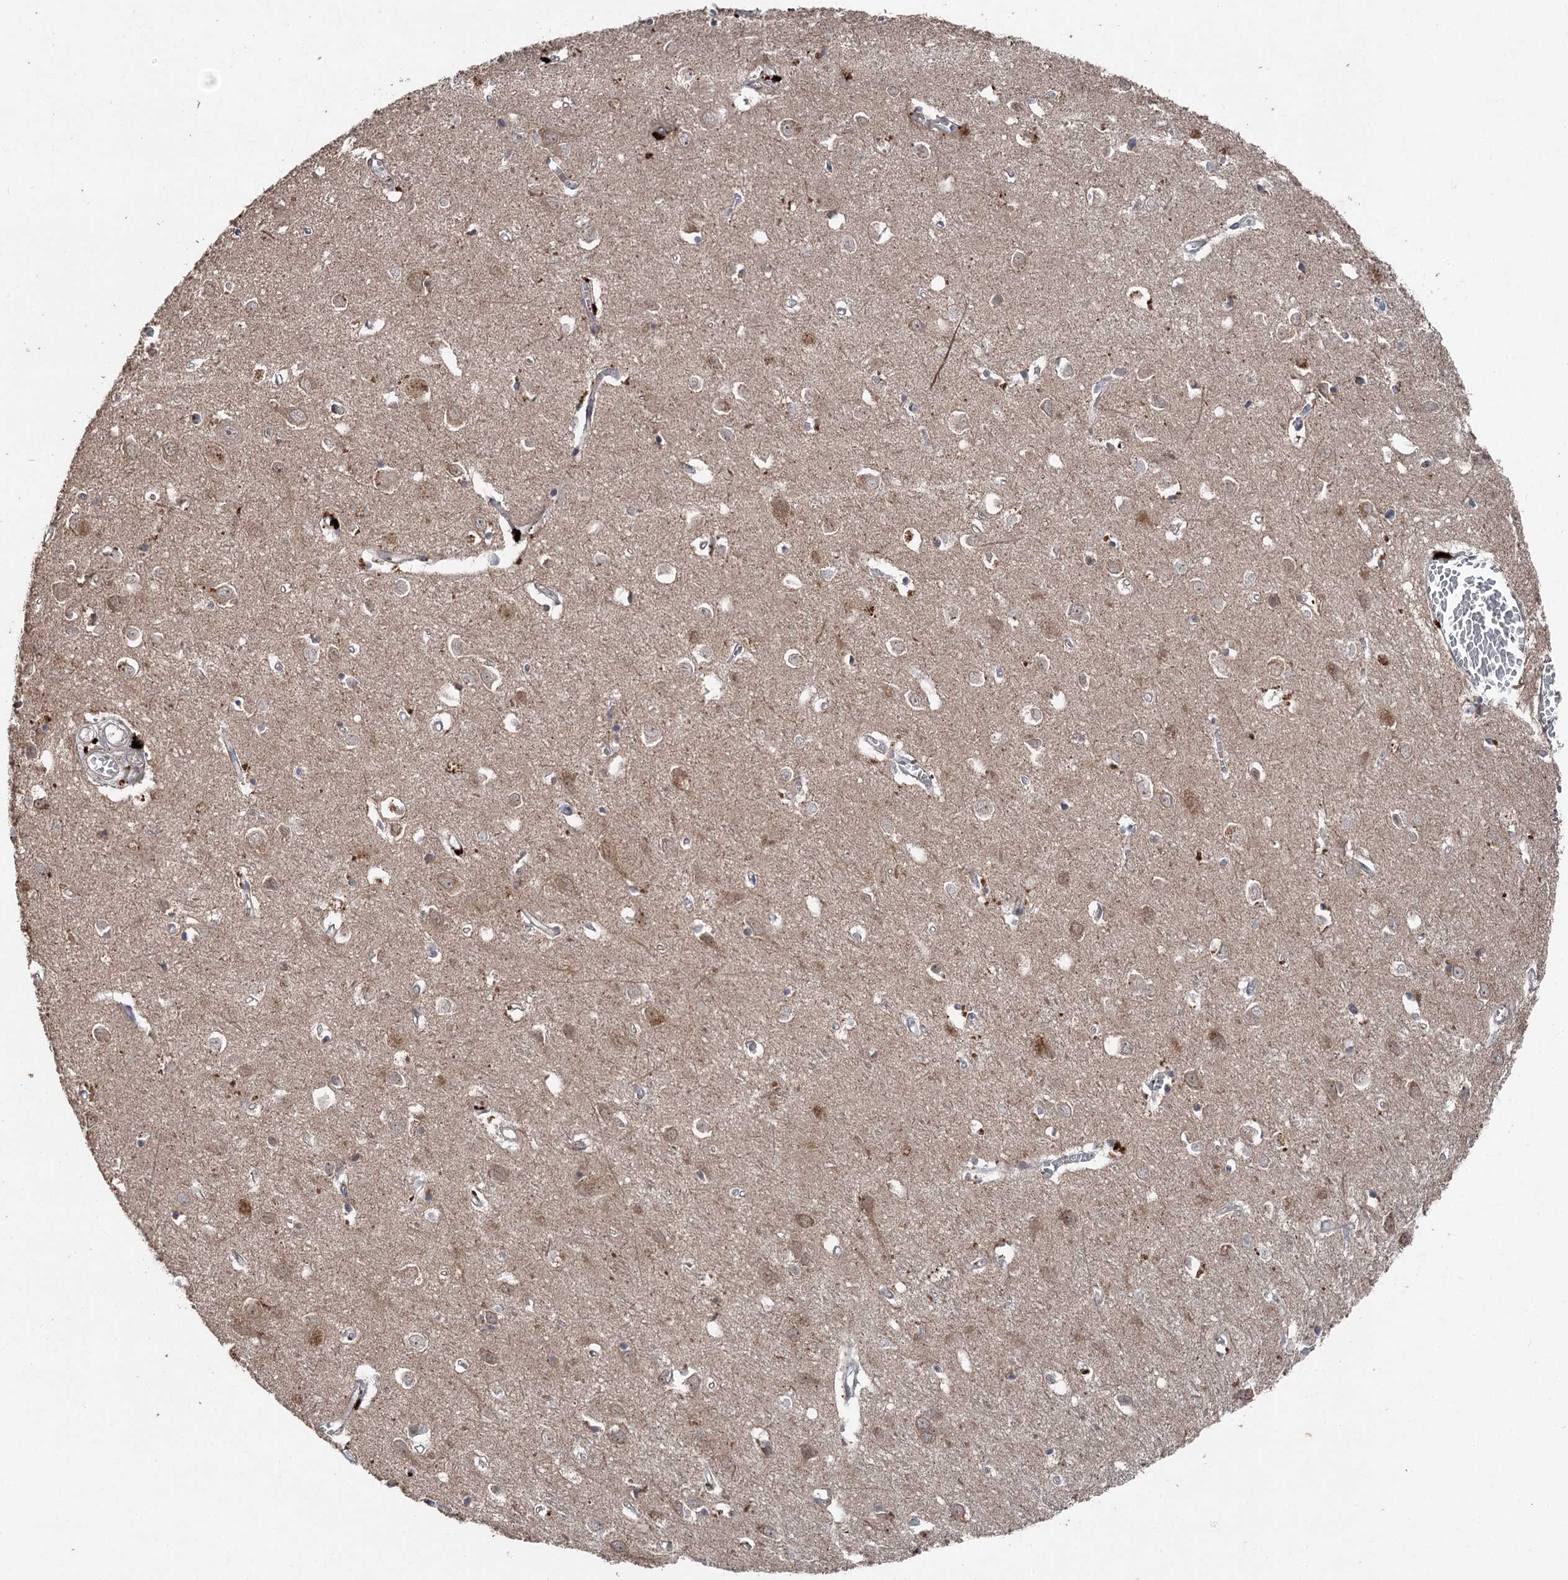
{"staining": {"intensity": "weak", "quantity": "25%-75%", "location": "cytoplasmic/membranous"}, "tissue": "cerebral cortex", "cell_type": "Endothelial cells", "image_type": "normal", "snomed": [{"axis": "morphology", "description": "Normal tissue, NOS"}, {"axis": "topography", "description": "Cerebral cortex"}], "caption": "Immunohistochemical staining of normal human cerebral cortex demonstrates low levels of weak cytoplasmic/membranous expression in about 25%-75% of endothelial cells.", "gene": "MAPK8IP2", "patient": {"sex": "female", "age": 64}}